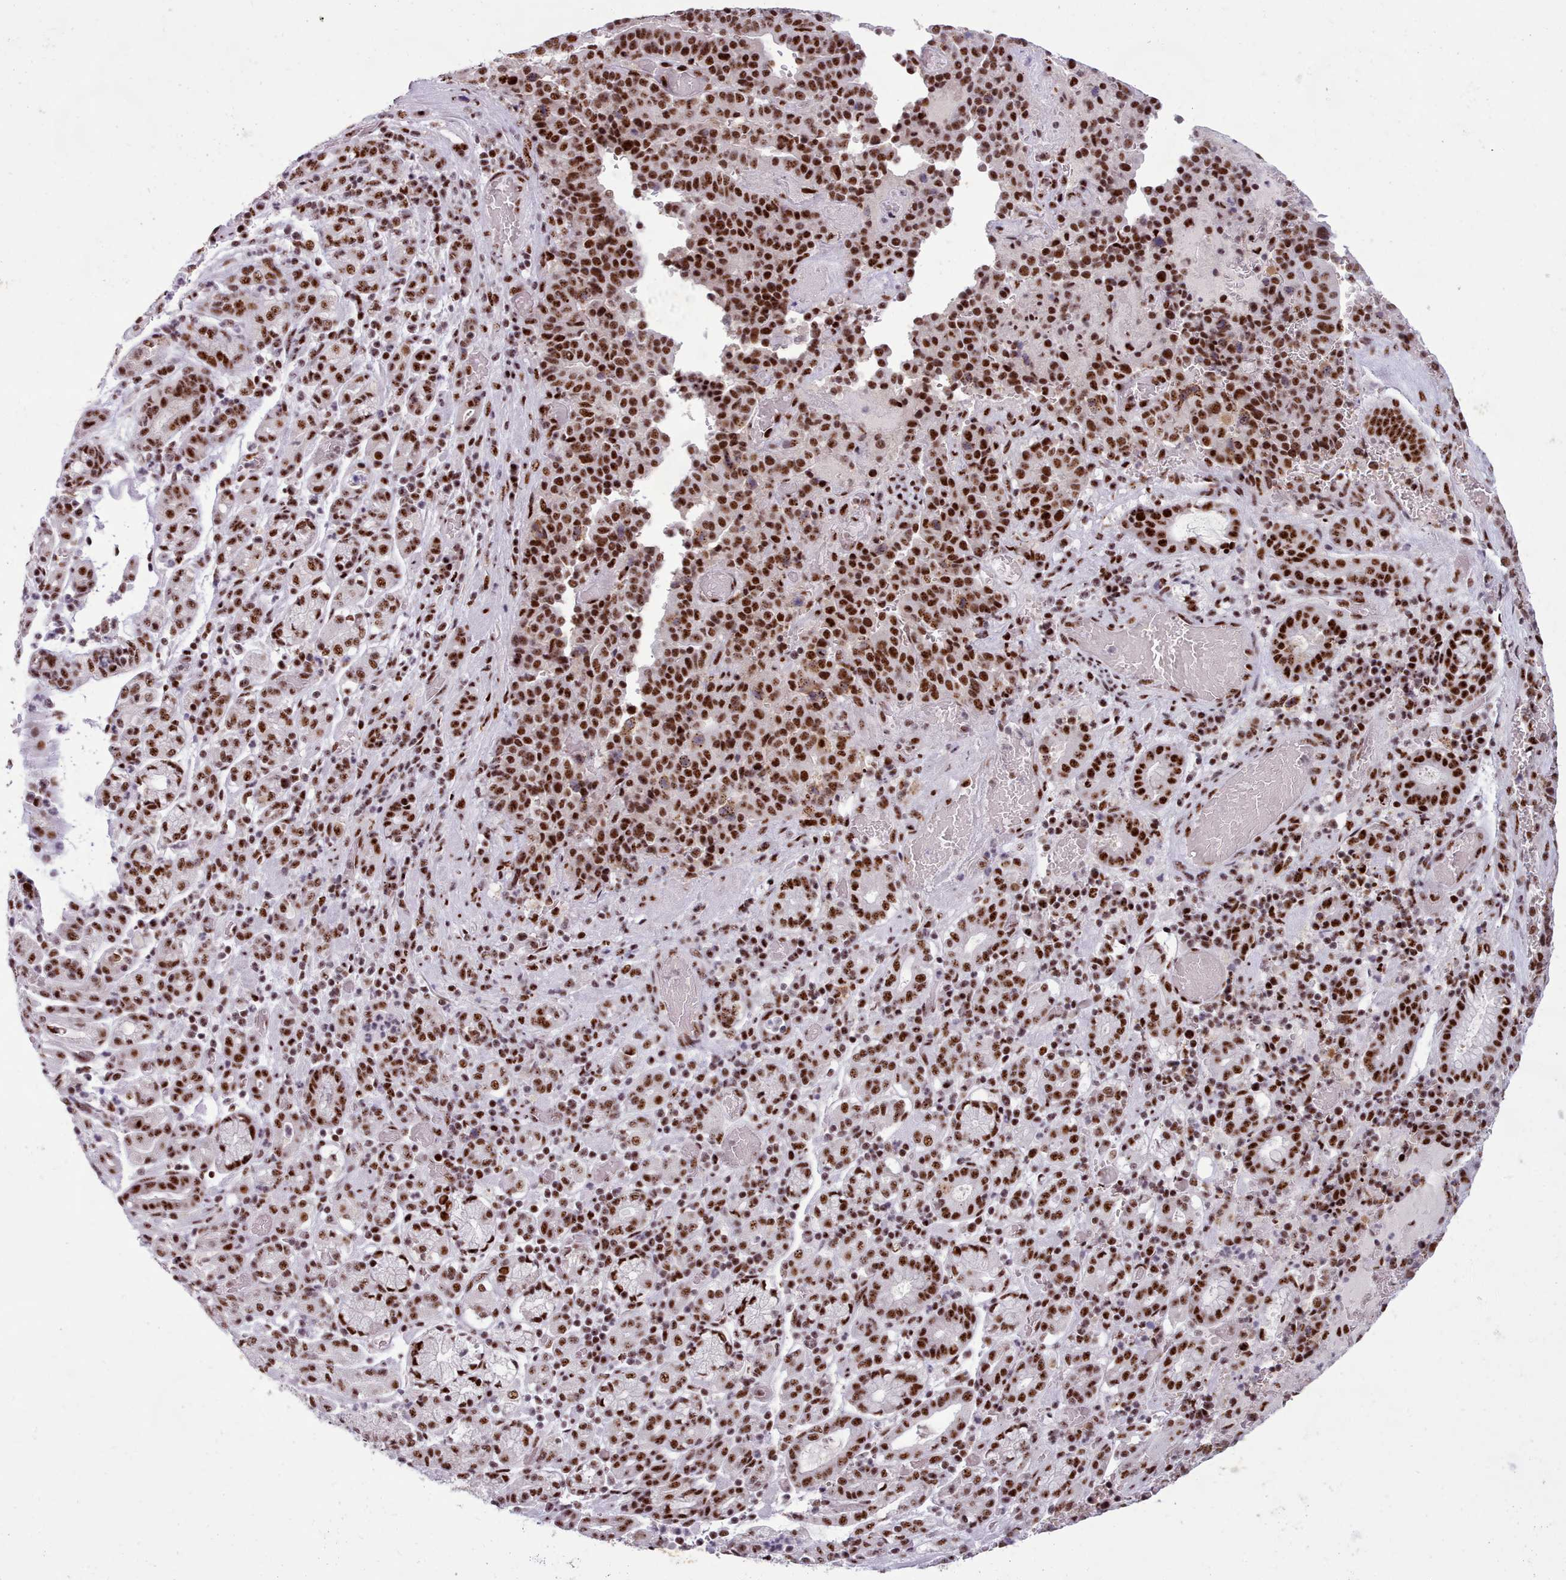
{"staining": {"intensity": "strong", "quantity": ">75%", "location": "nuclear"}, "tissue": "stomach cancer", "cell_type": "Tumor cells", "image_type": "cancer", "snomed": [{"axis": "morphology", "description": "Adenocarcinoma, NOS"}, {"axis": "topography", "description": "Stomach"}], "caption": "Immunohistochemical staining of stomach cancer (adenocarcinoma) reveals high levels of strong nuclear protein expression in about >75% of tumor cells.", "gene": "TMEM35B", "patient": {"sex": "male", "age": 48}}